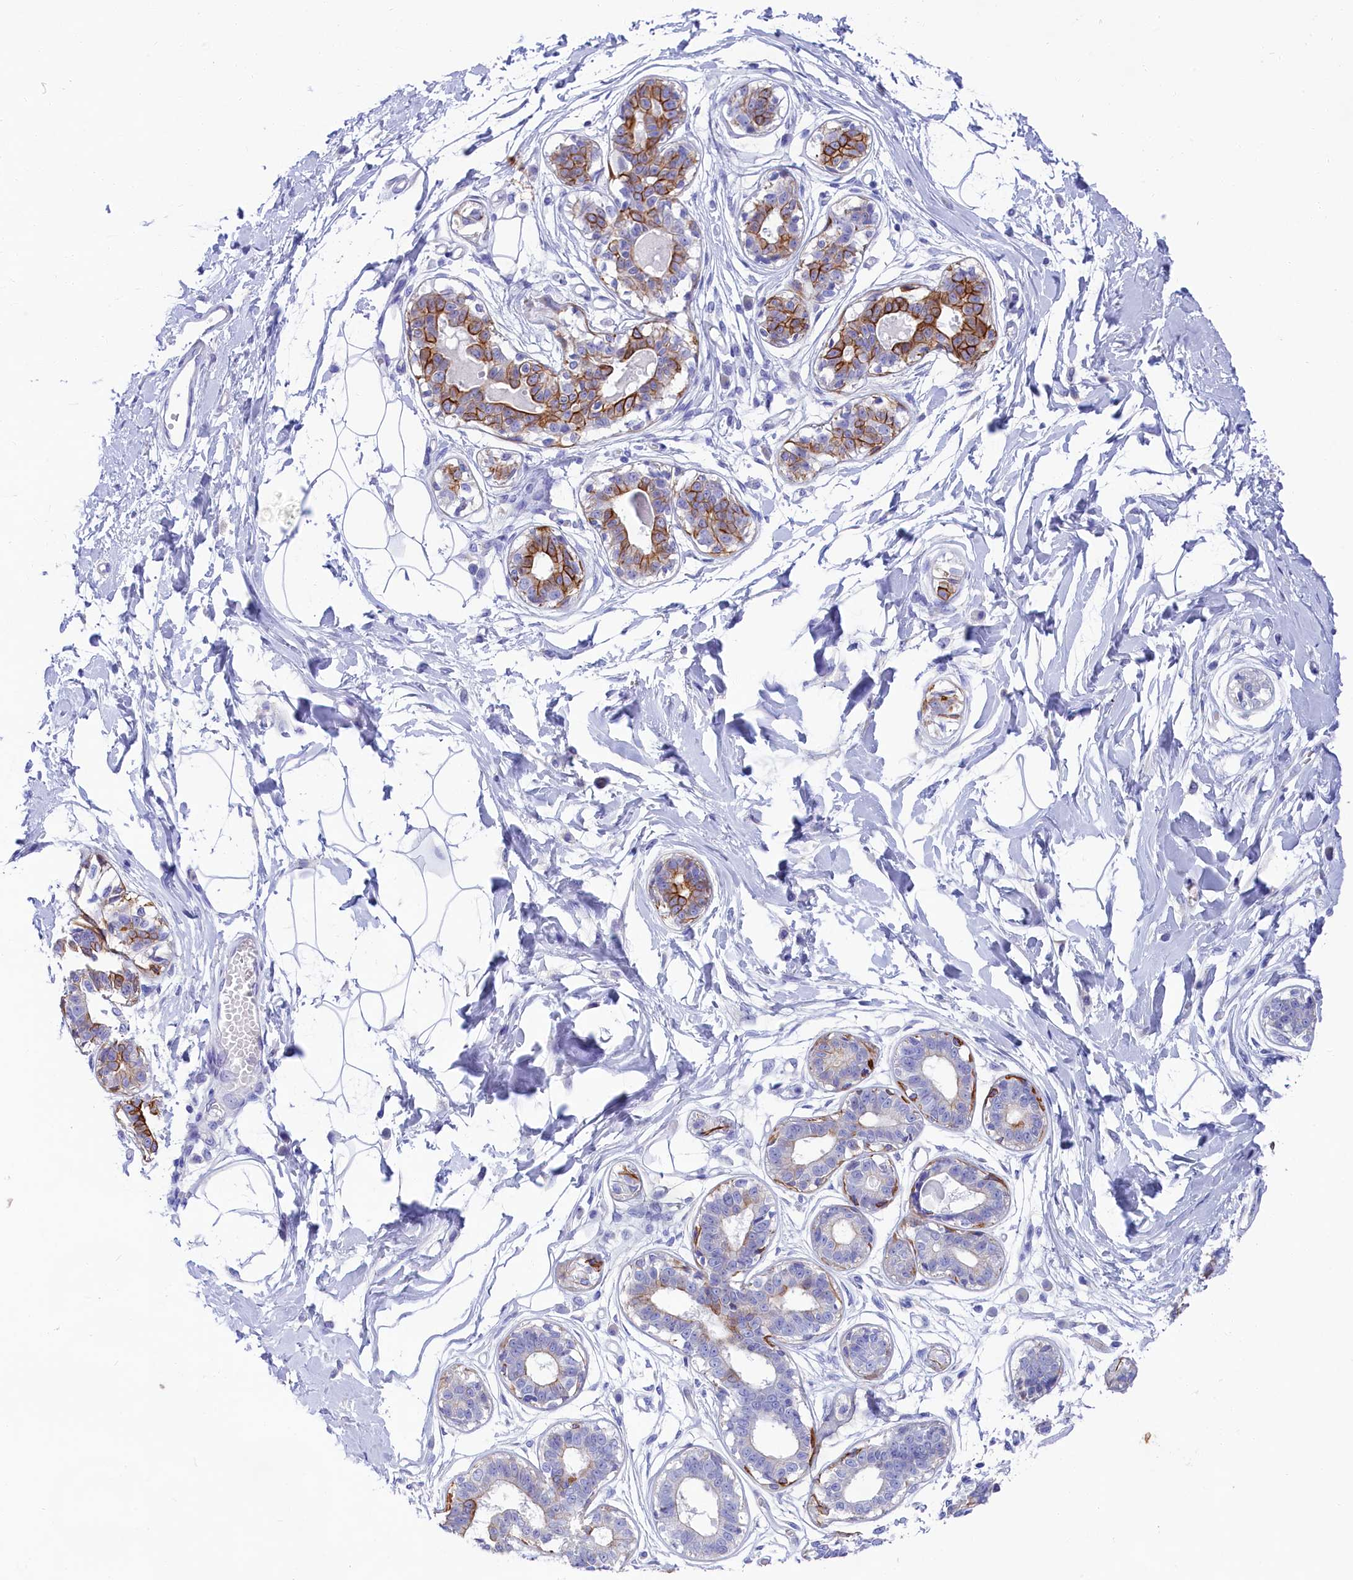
{"staining": {"intensity": "negative", "quantity": "none", "location": "none"}, "tissue": "breast", "cell_type": "Adipocytes", "image_type": "normal", "snomed": [{"axis": "morphology", "description": "Normal tissue, NOS"}, {"axis": "topography", "description": "Breast"}], "caption": "An image of breast stained for a protein exhibits no brown staining in adipocytes.", "gene": "SULT2A1", "patient": {"sex": "female", "age": 45}}